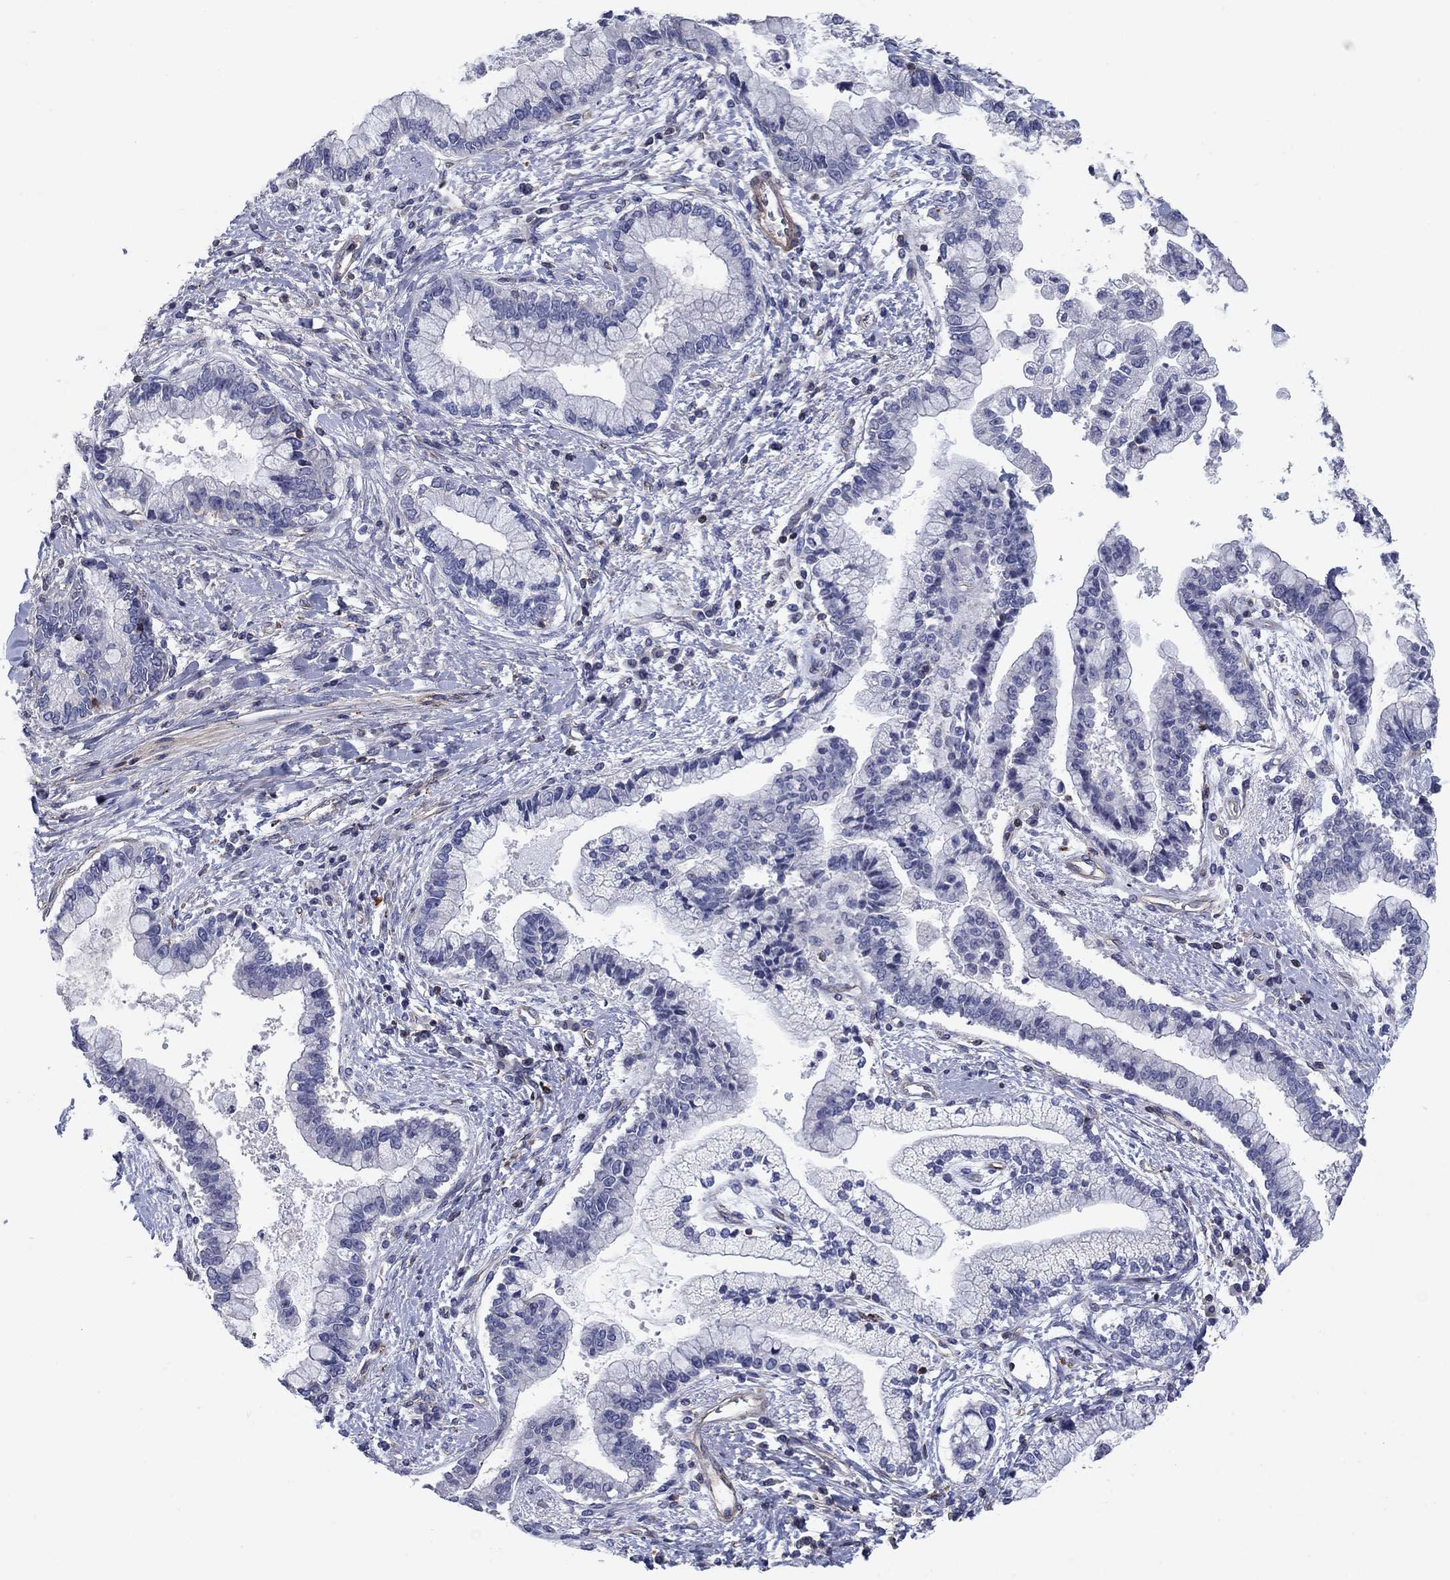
{"staining": {"intensity": "negative", "quantity": "none", "location": "none"}, "tissue": "liver cancer", "cell_type": "Tumor cells", "image_type": "cancer", "snomed": [{"axis": "morphology", "description": "Cholangiocarcinoma"}, {"axis": "topography", "description": "Liver"}], "caption": "High power microscopy photomicrograph of an immunohistochemistry (IHC) photomicrograph of liver cancer (cholangiocarcinoma), revealing no significant staining in tumor cells.", "gene": "PSD4", "patient": {"sex": "male", "age": 50}}